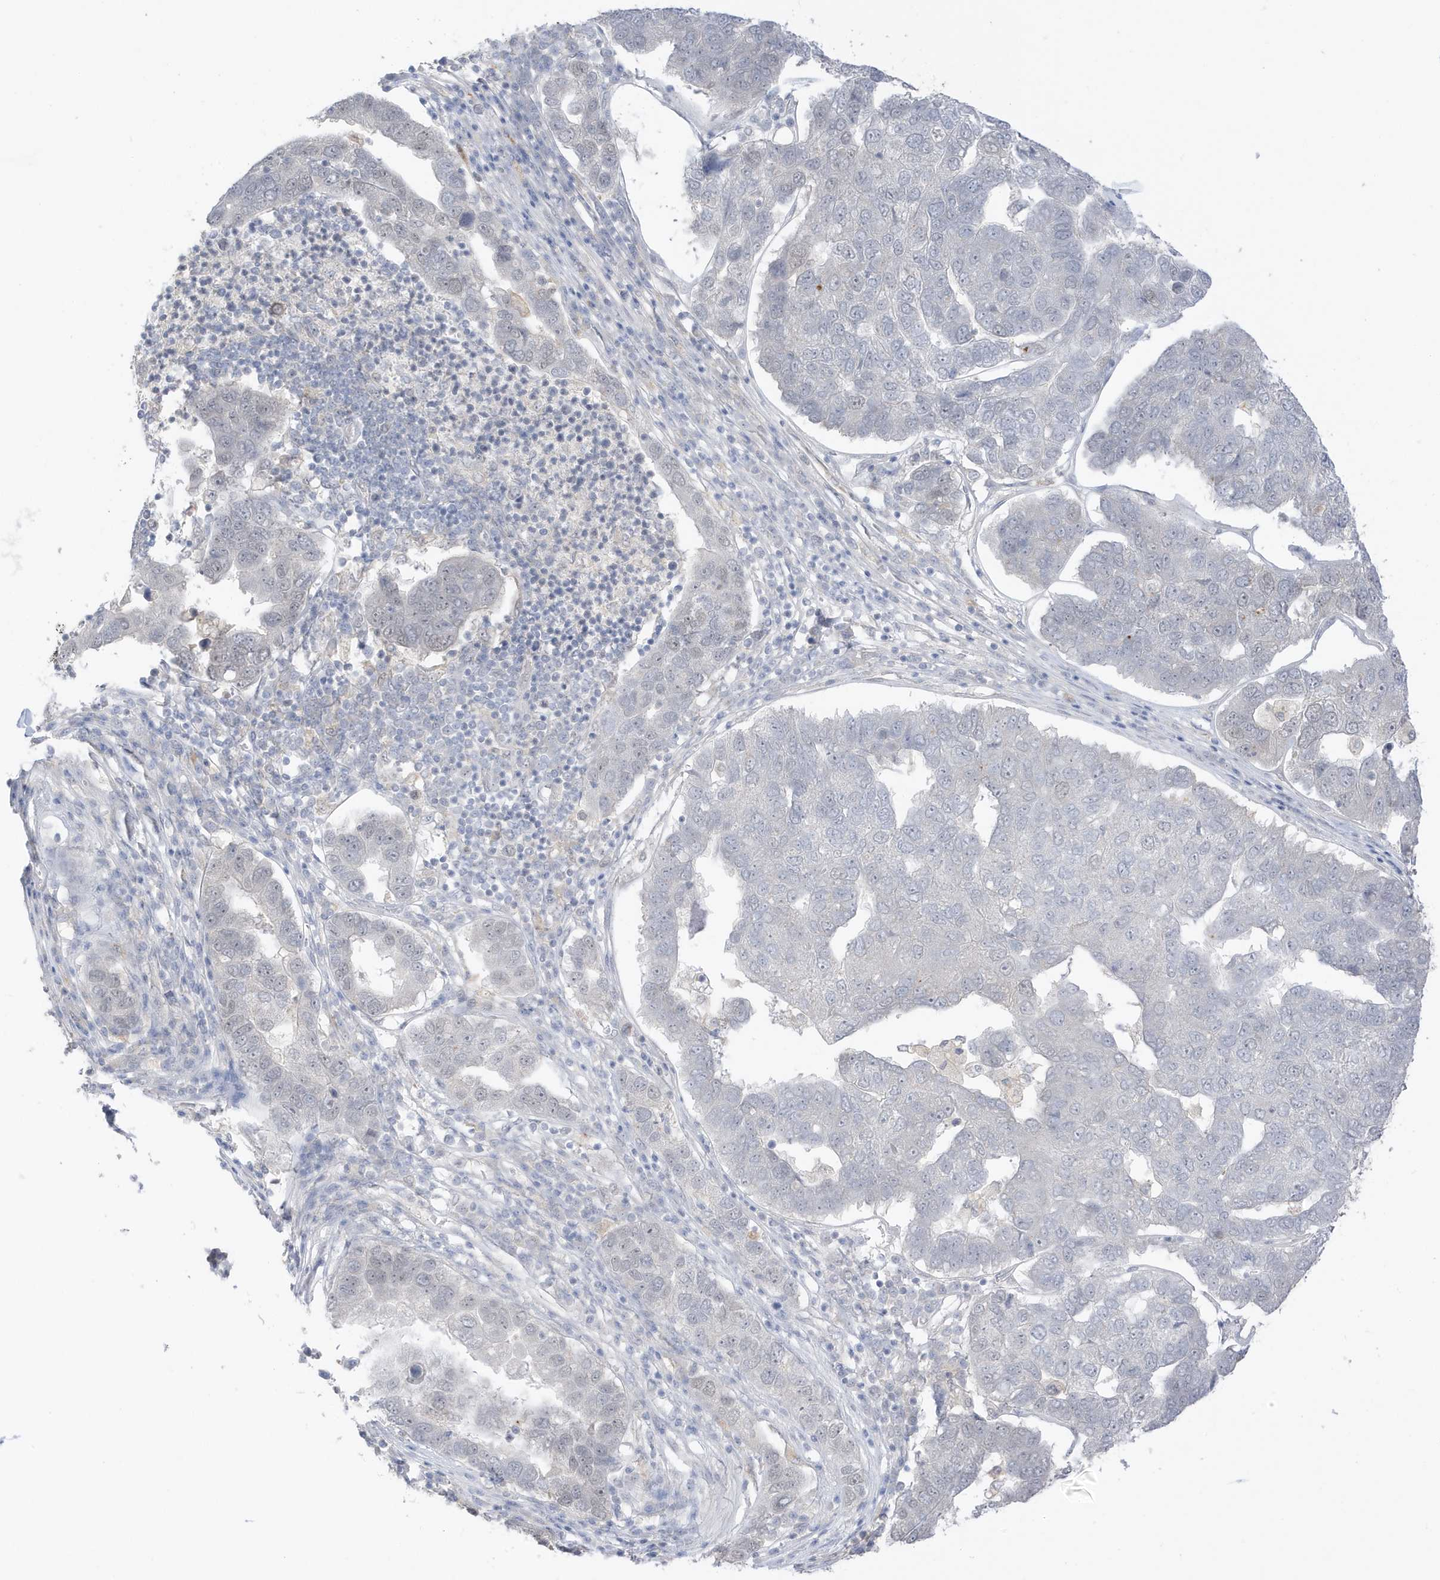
{"staining": {"intensity": "negative", "quantity": "none", "location": "none"}, "tissue": "pancreatic cancer", "cell_type": "Tumor cells", "image_type": "cancer", "snomed": [{"axis": "morphology", "description": "Adenocarcinoma, NOS"}, {"axis": "topography", "description": "Pancreas"}], "caption": "Immunohistochemical staining of pancreatic cancer (adenocarcinoma) shows no significant expression in tumor cells.", "gene": "MSL3", "patient": {"sex": "female", "age": 61}}